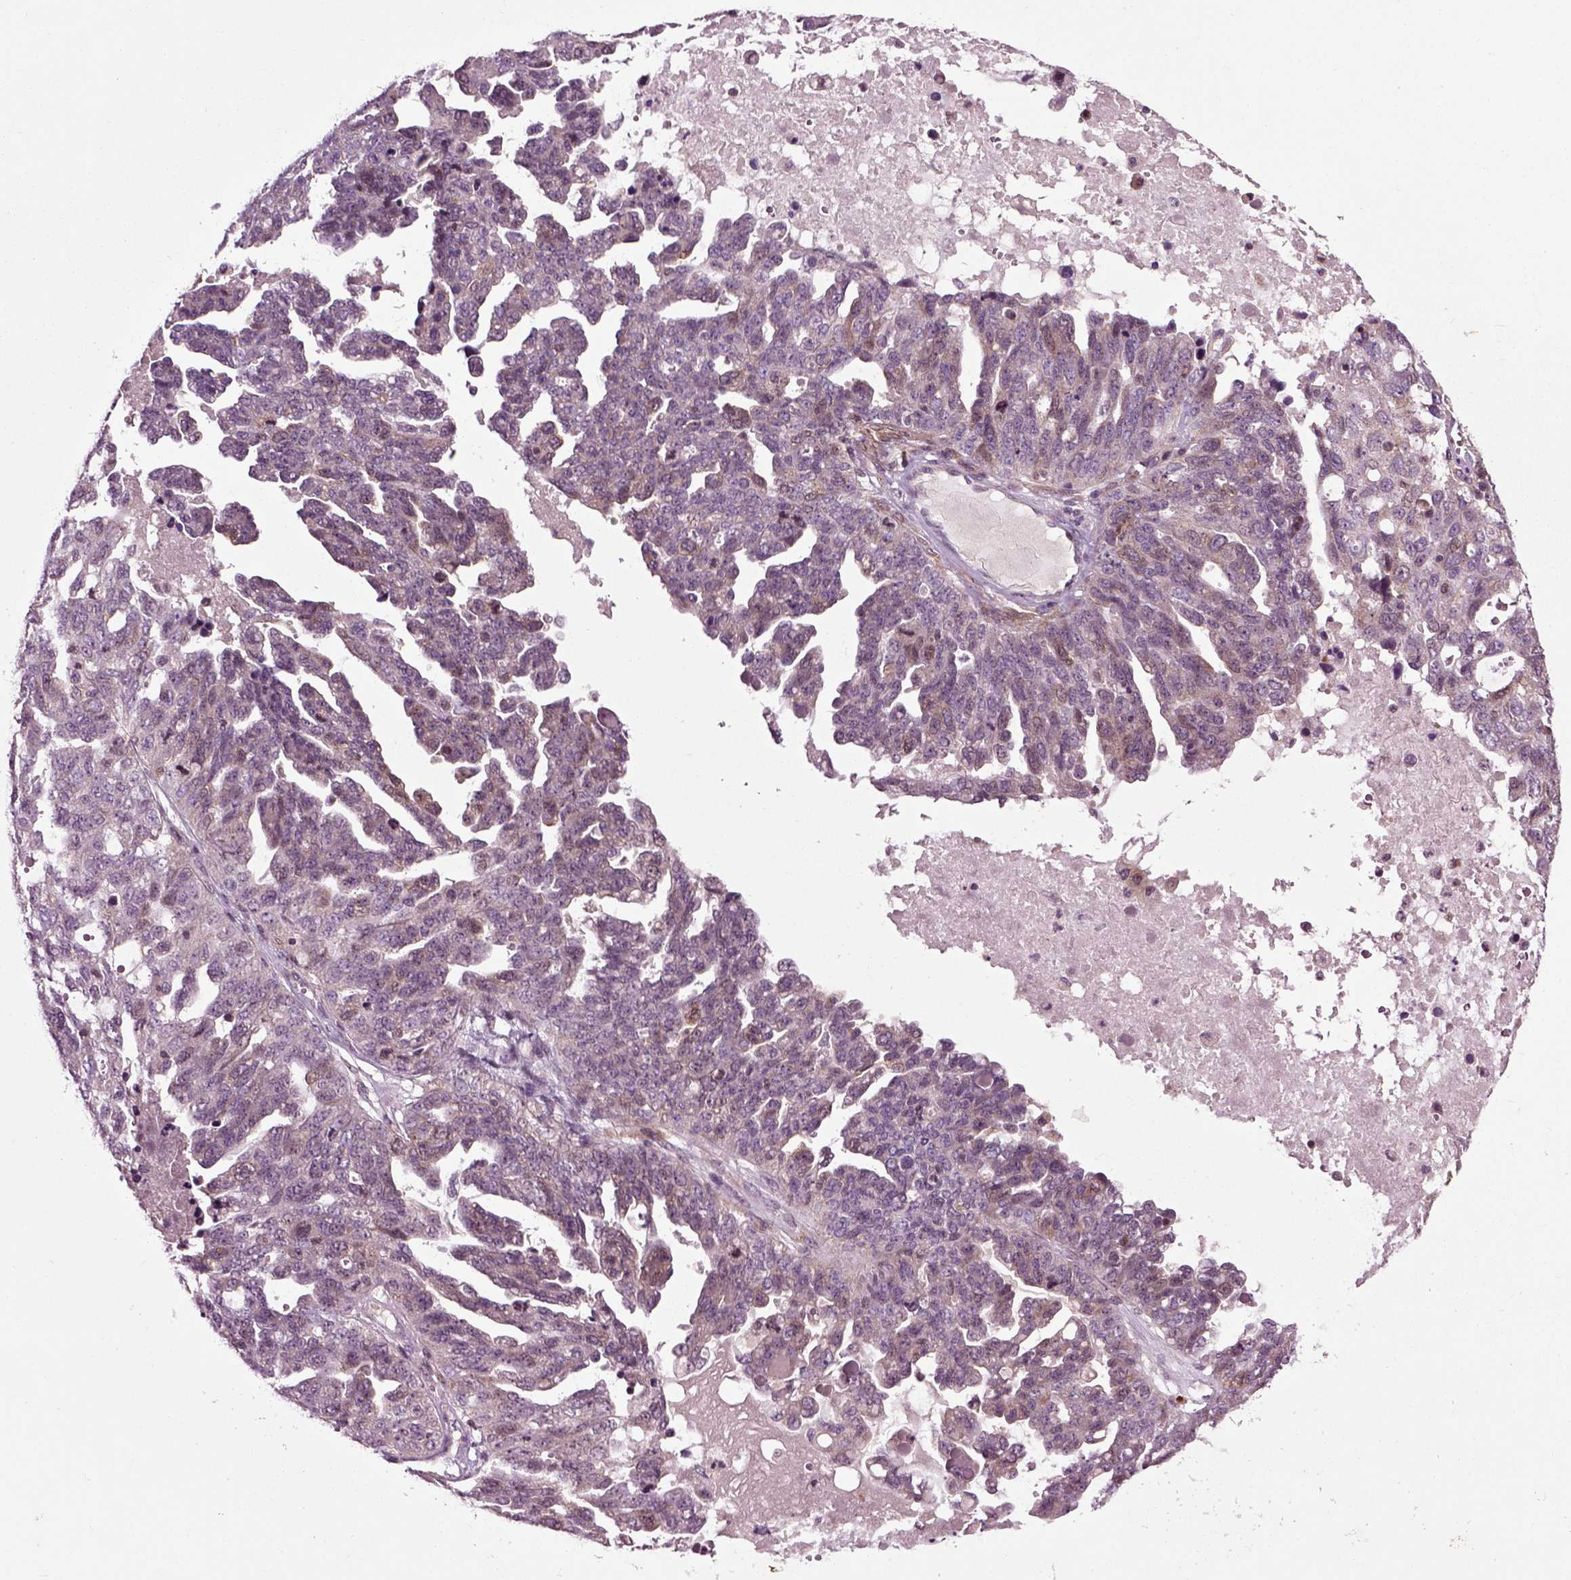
{"staining": {"intensity": "negative", "quantity": "none", "location": "none"}, "tissue": "ovarian cancer", "cell_type": "Tumor cells", "image_type": "cancer", "snomed": [{"axis": "morphology", "description": "Cystadenocarcinoma, serous, NOS"}, {"axis": "topography", "description": "Ovary"}], "caption": "This image is of ovarian cancer stained with immunohistochemistry (IHC) to label a protein in brown with the nuclei are counter-stained blue. There is no staining in tumor cells.", "gene": "KNSTRN", "patient": {"sex": "female", "age": 71}}